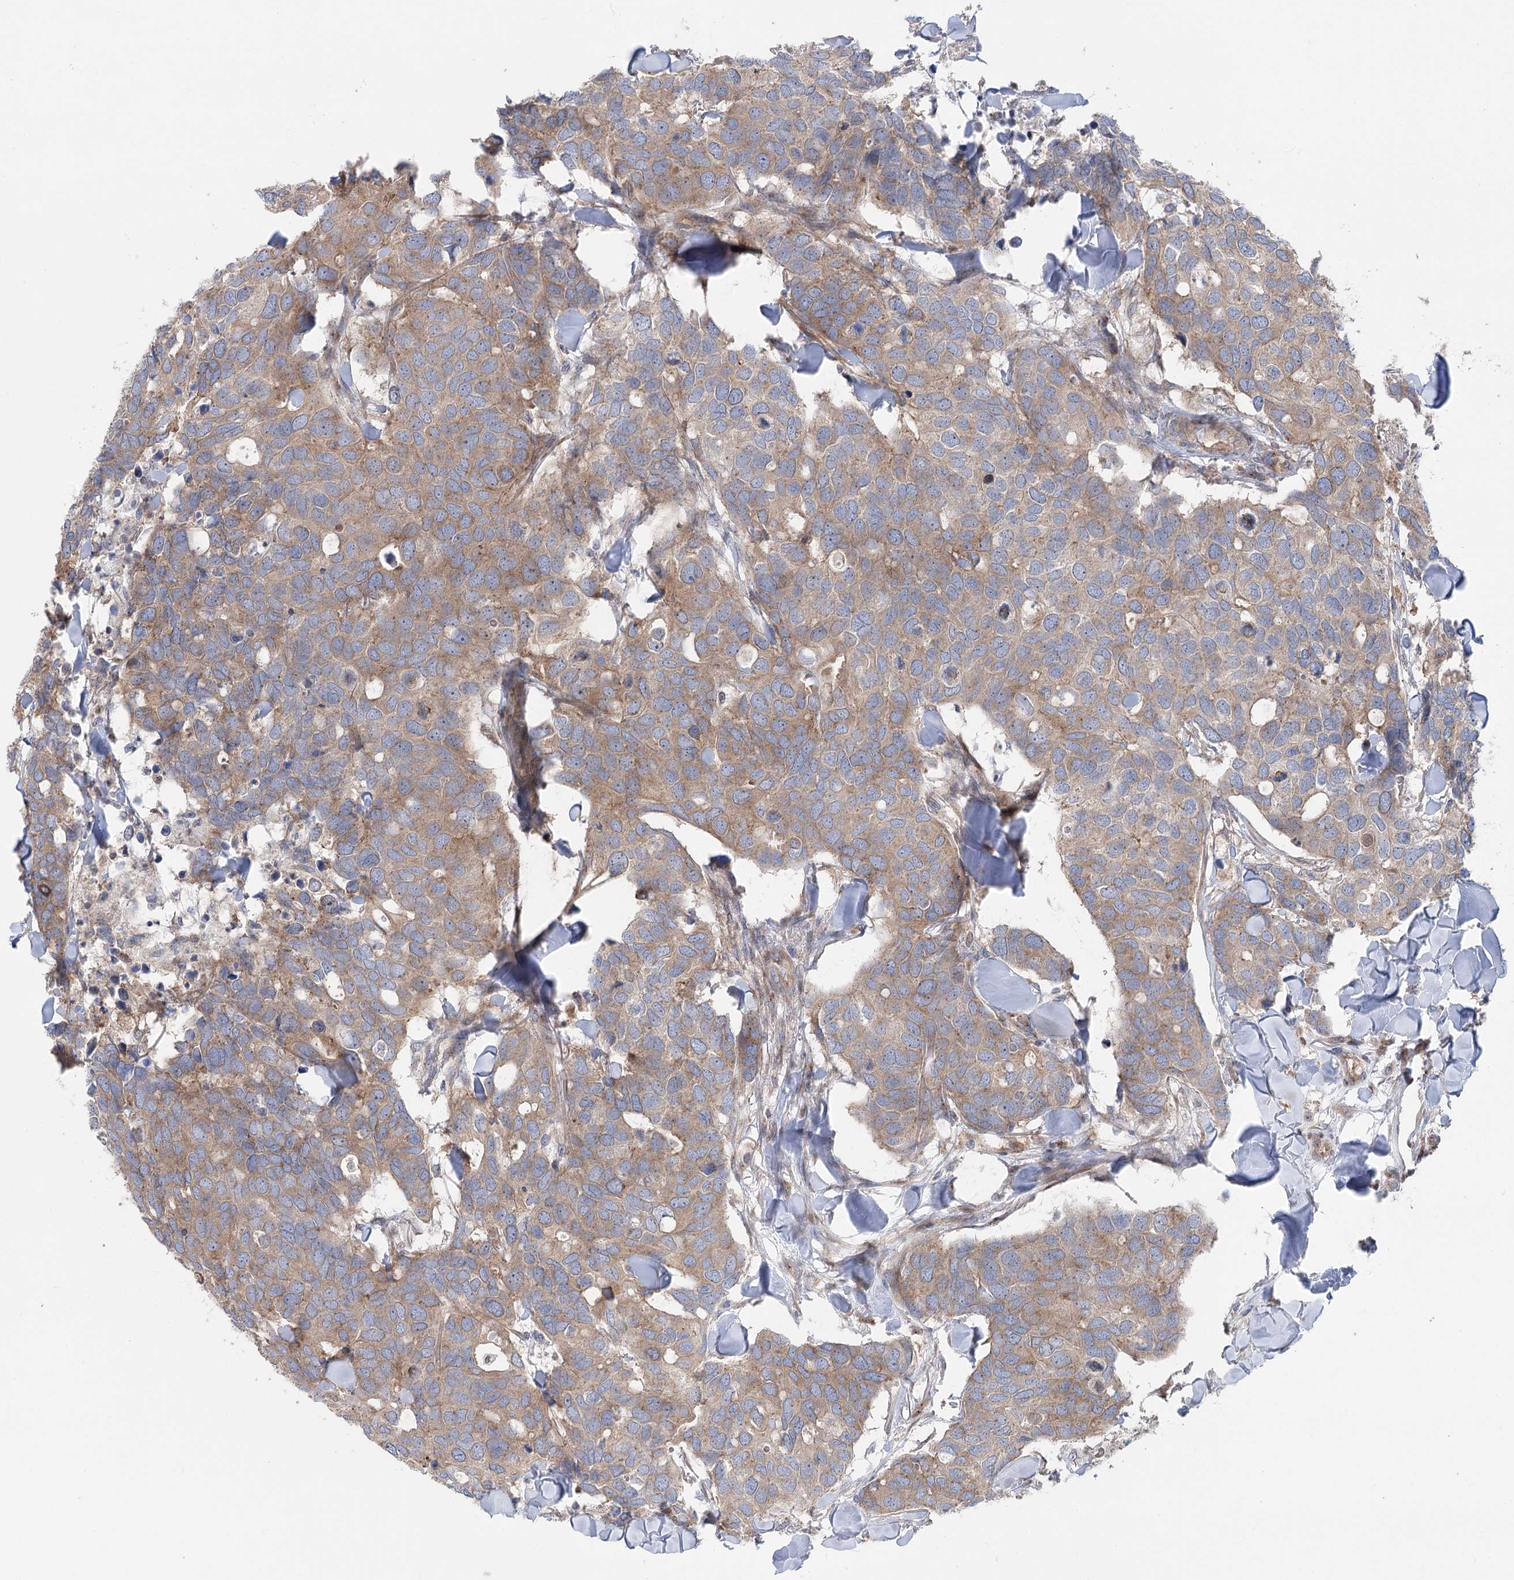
{"staining": {"intensity": "moderate", "quantity": ">75%", "location": "cytoplasmic/membranous"}, "tissue": "breast cancer", "cell_type": "Tumor cells", "image_type": "cancer", "snomed": [{"axis": "morphology", "description": "Duct carcinoma"}, {"axis": "topography", "description": "Breast"}], "caption": "This micrograph demonstrates breast cancer stained with immunohistochemistry (IHC) to label a protein in brown. The cytoplasmic/membranous of tumor cells show moderate positivity for the protein. Nuclei are counter-stained blue.", "gene": "SCN11A", "patient": {"sex": "female", "age": 83}}